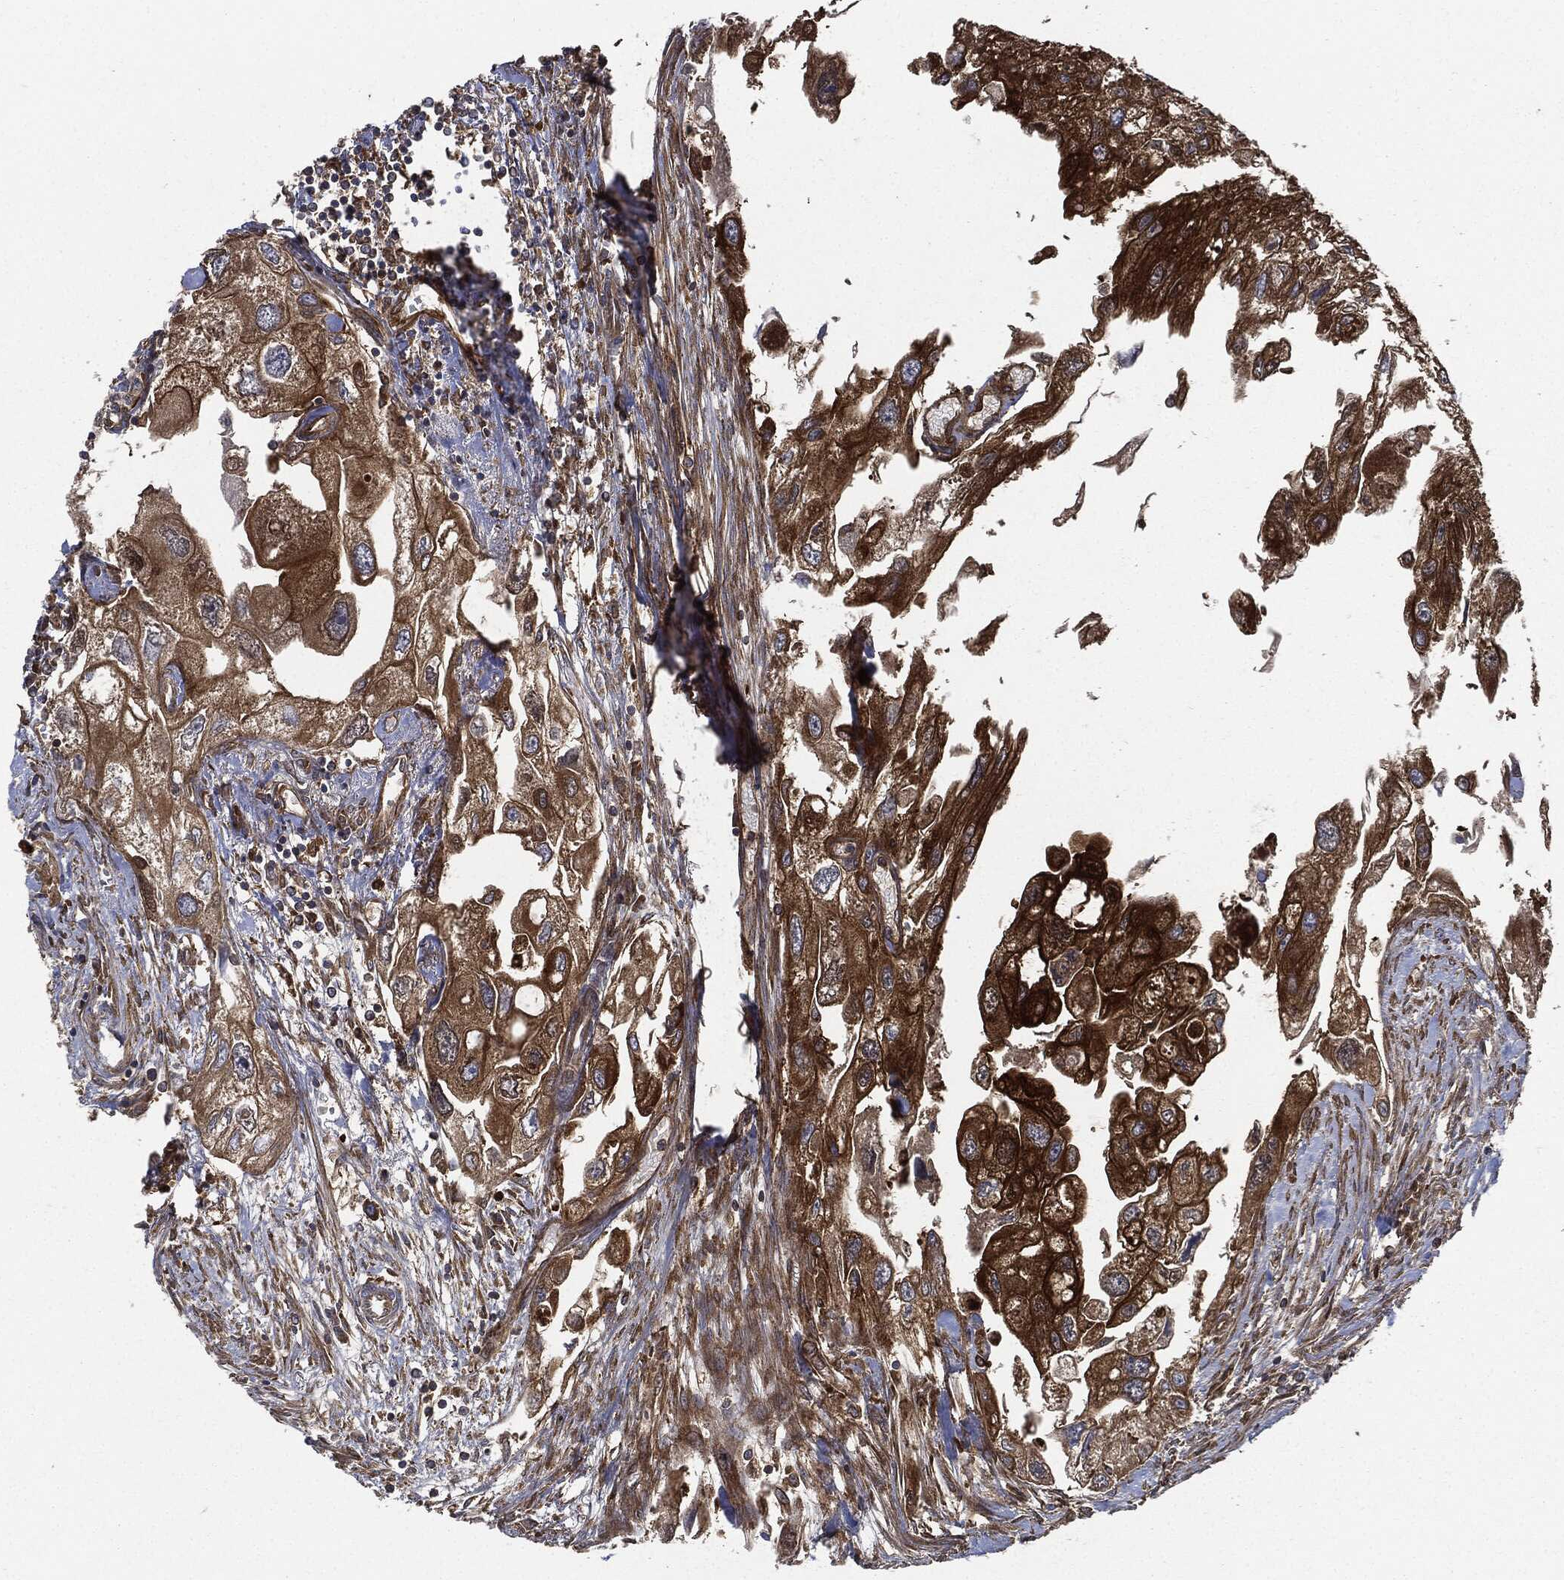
{"staining": {"intensity": "strong", "quantity": ">75%", "location": "cytoplasmic/membranous"}, "tissue": "urothelial cancer", "cell_type": "Tumor cells", "image_type": "cancer", "snomed": [{"axis": "morphology", "description": "Urothelial carcinoma, High grade"}, {"axis": "topography", "description": "Urinary bladder"}], "caption": "This is an image of immunohistochemistry (IHC) staining of urothelial cancer, which shows strong positivity in the cytoplasmic/membranous of tumor cells.", "gene": "XPNPEP1", "patient": {"sex": "male", "age": 59}}